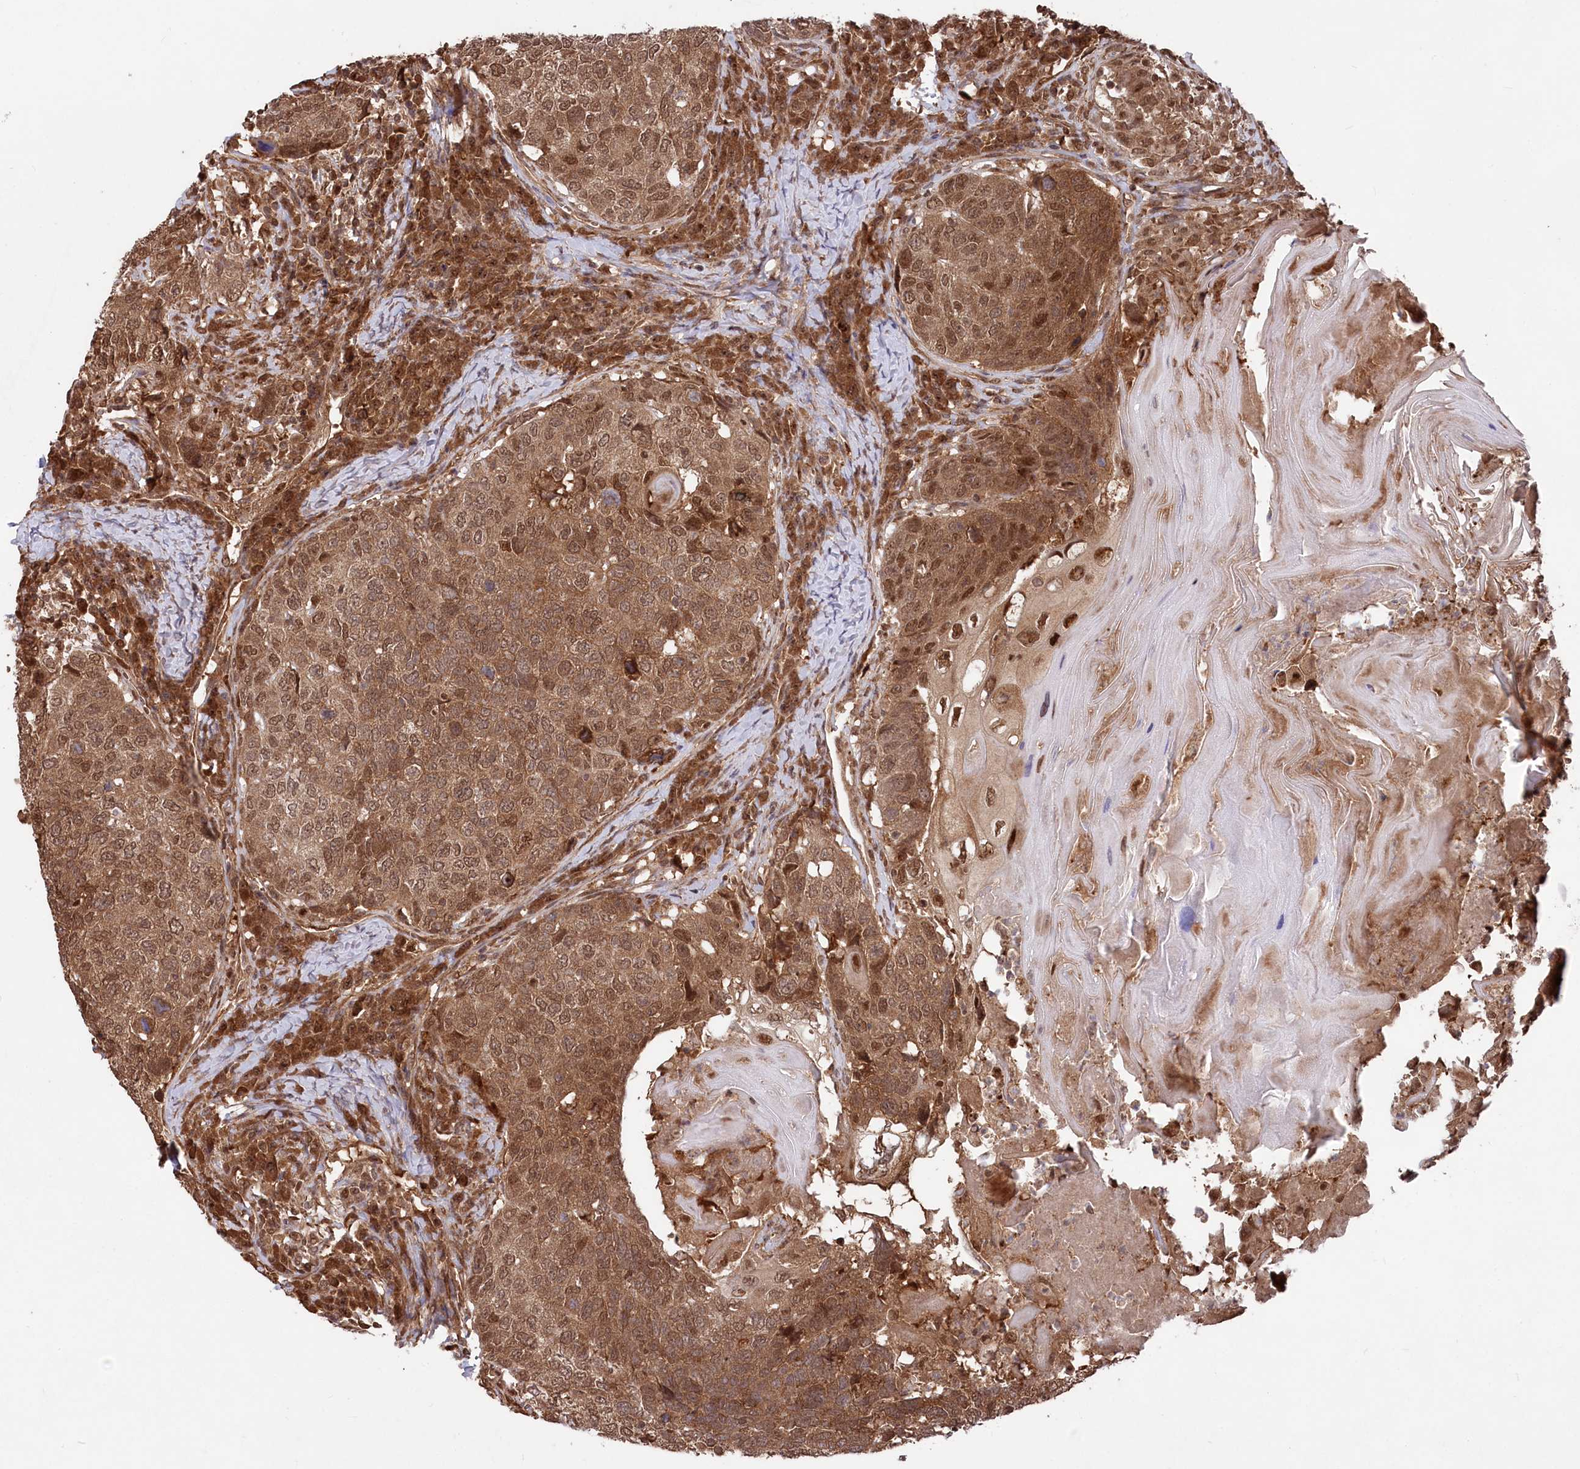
{"staining": {"intensity": "strong", "quantity": ">75%", "location": "cytoplasmic/membranous,nuclear"}, "tissue": "head and neck cancer", "cell_type": "Tumor cells", "image_type": "cancer", "snomed": [{"axis": "morphology", "description": "Squamous cell carcinoma, NOS"}, {"axis": "topography", "description": "Head-Neck"}], "caption": "High-power microscopy captured an immunohistochemistry image of head and neck cancer (squamous cell carcinoma), revealing strong cytoplasmic/membranous and nuclear positivity in approximately >75% of tumor cells.", "gene": "PSMA1", "patient": {"sex": "male", "age": 66}}